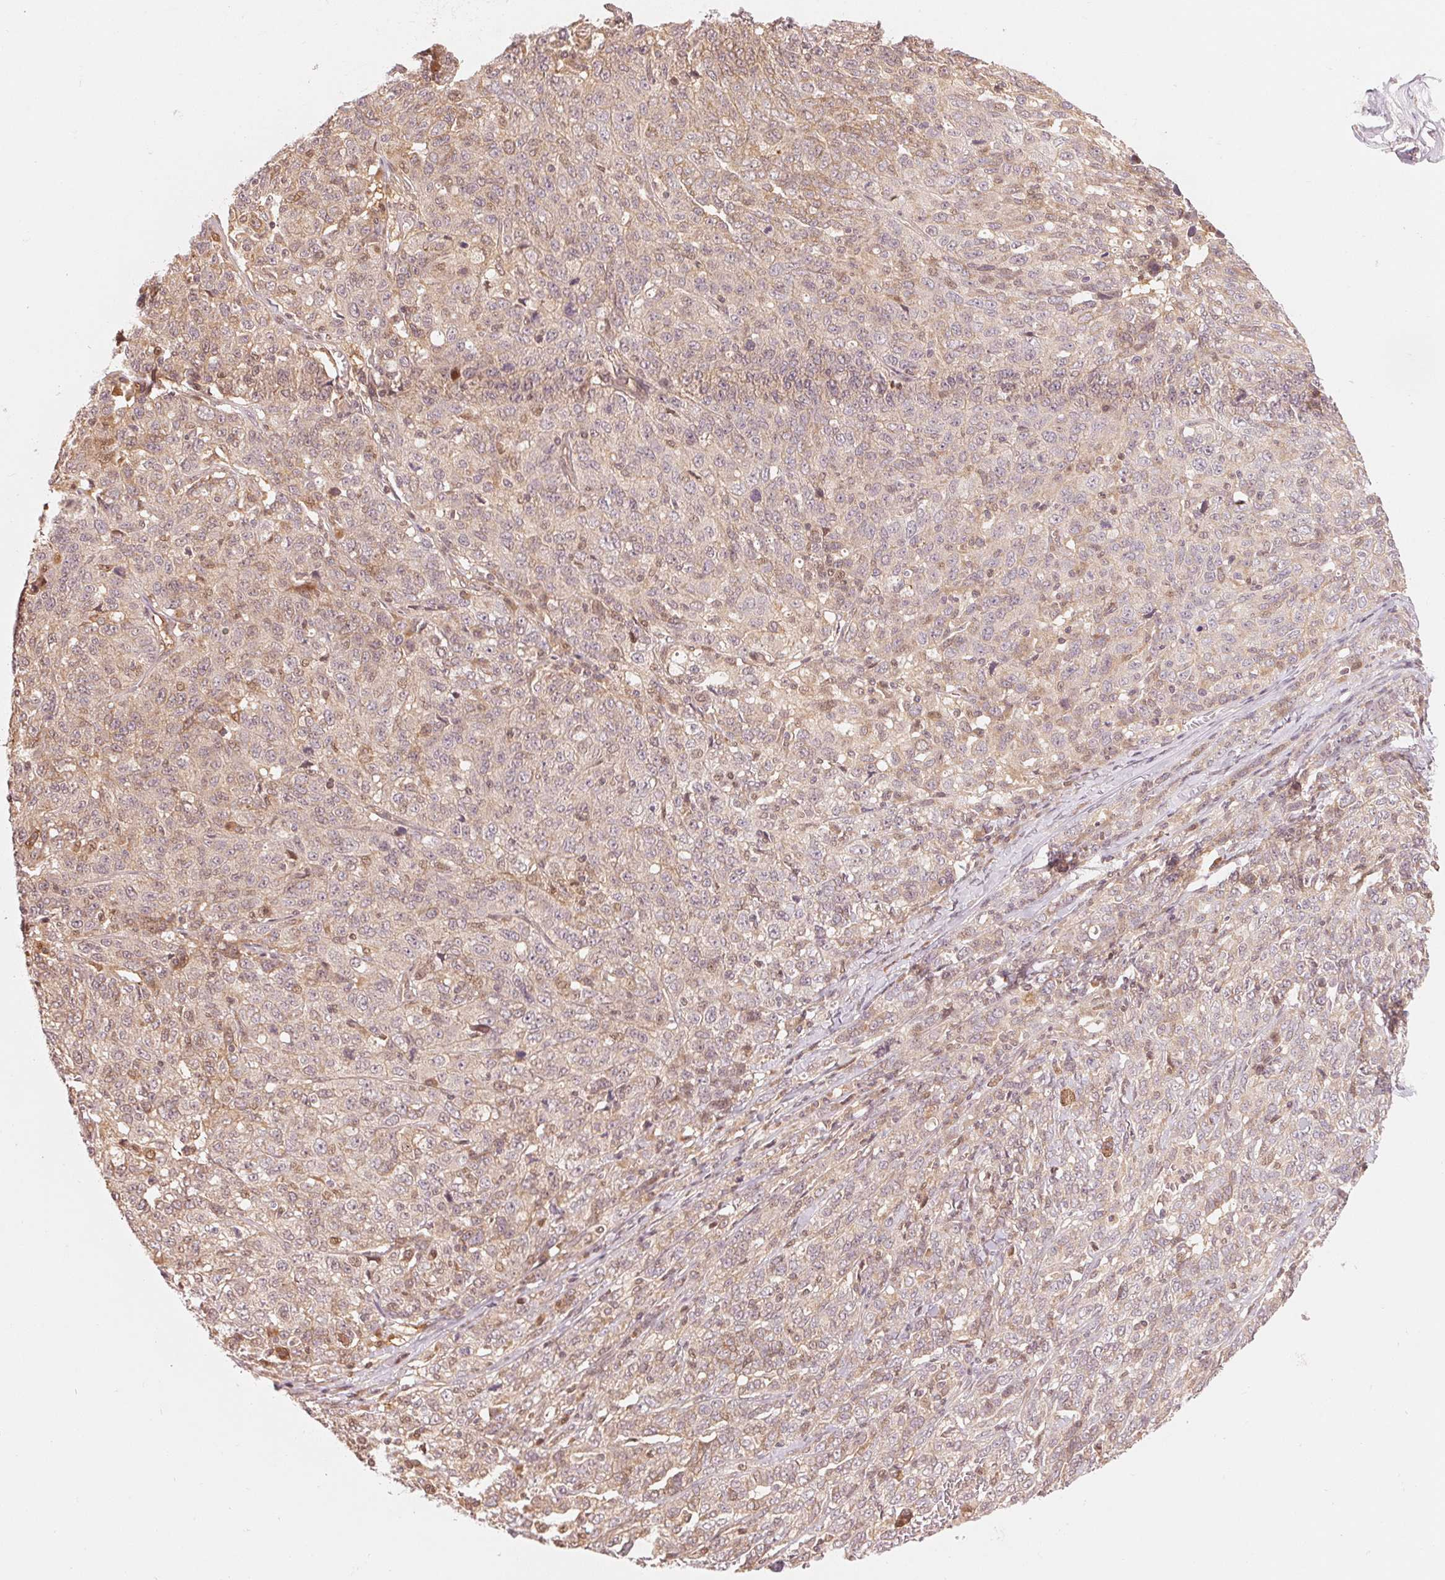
{"staining": {"intensity": "negative", "quantity": "none", "location": "none"}, "tissue": "ovarian cancer", "cell_type": "Tumor cells", "image_type": "cancer", "snomed": [{"axis": "morphology", "description": "Cystadenocarcinoma, serous, NOS"}, {"axis": "topography", "description": "Ovary"}], "caption": "Ovarian cancer (serous cystadenocarcinoma) was stained to show a protein in brown. There is no significant positivity in tumor cells.", "gene": "PRKN", "patient": {"sex": "female", "age": 71}}